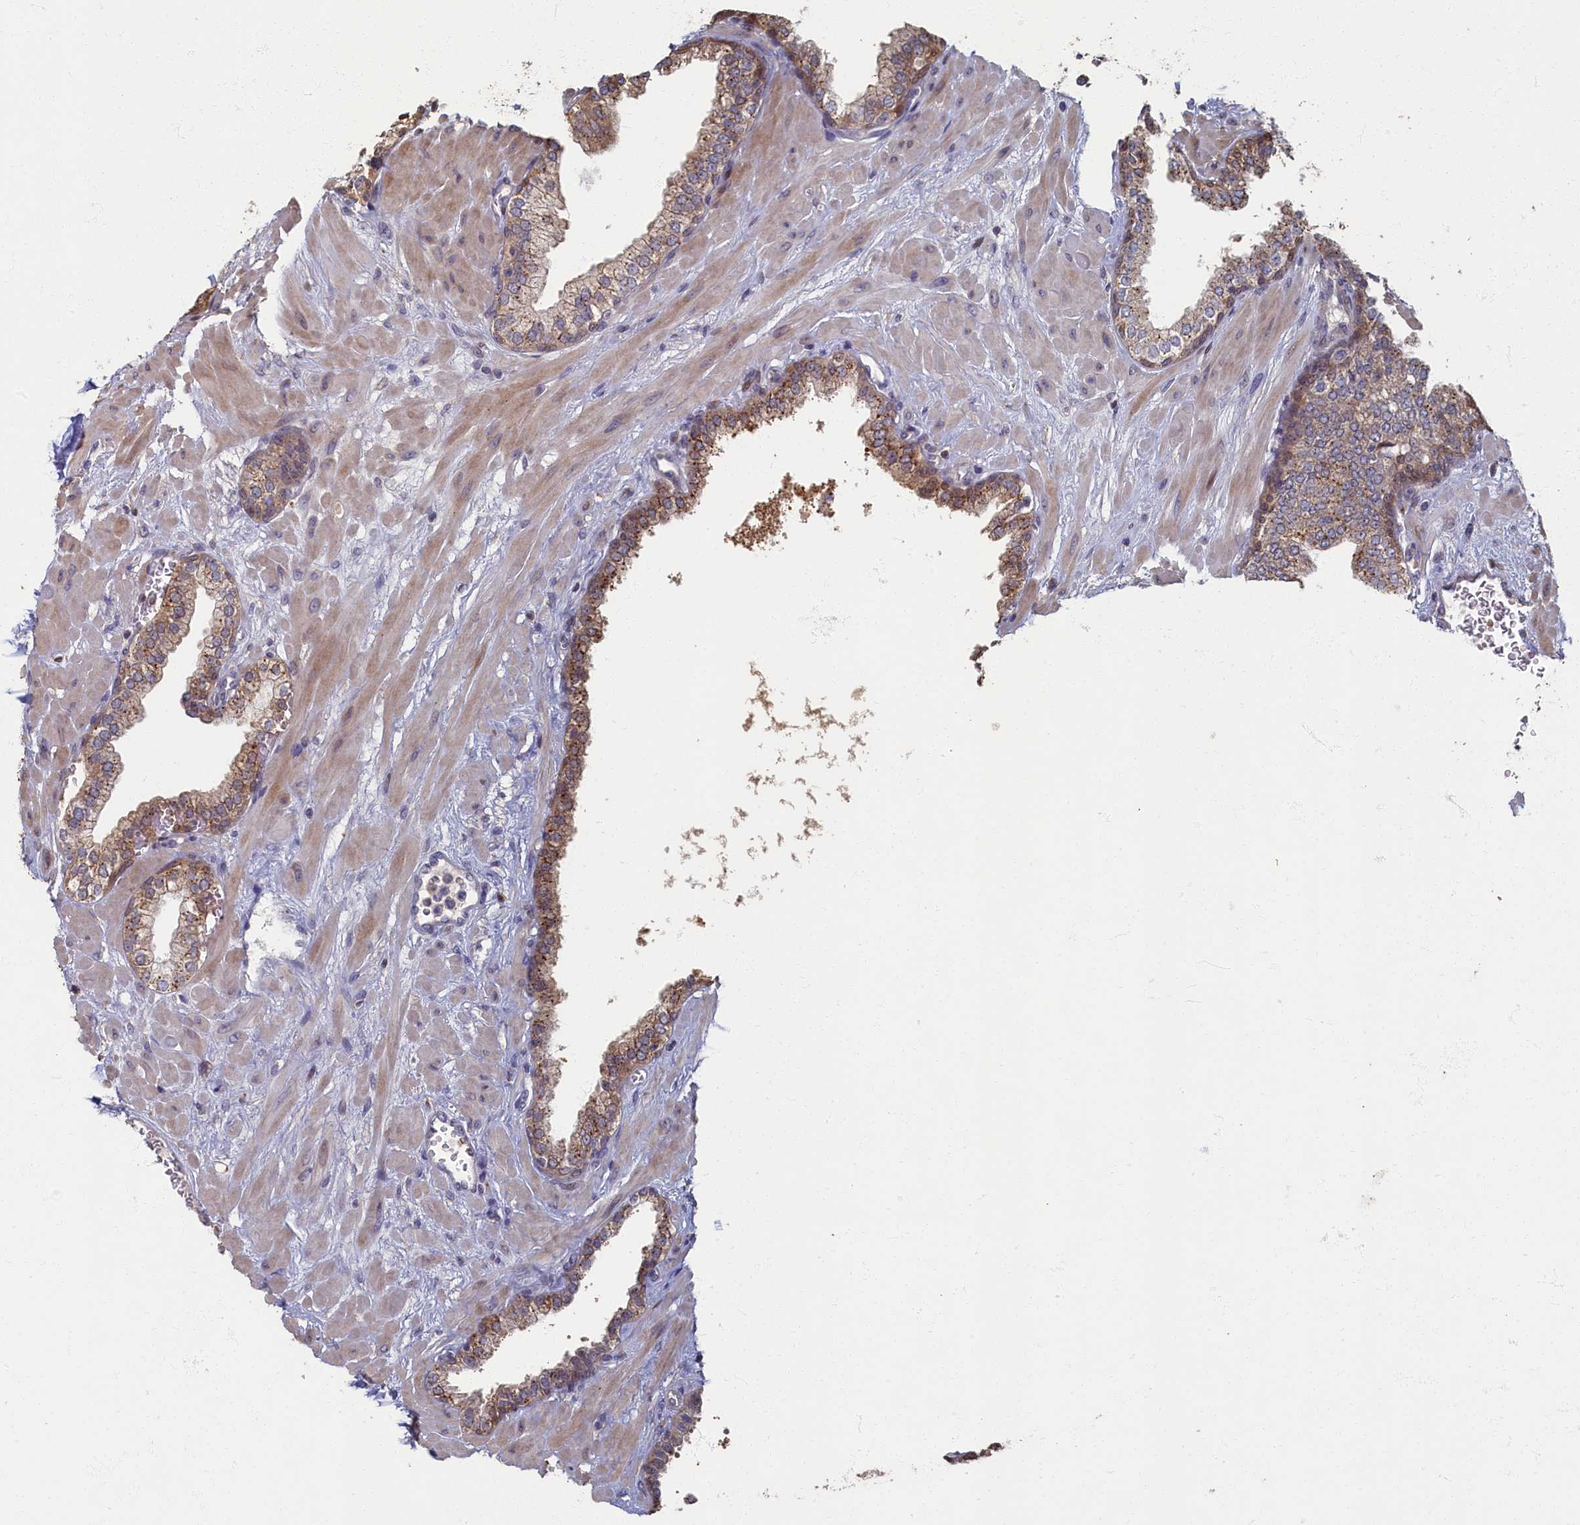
{"staining": {"intensity": "moderate", "quantity": "25%-75%", "location": "cytoplasmic/membranous"}, "tissue": "prostate", "cell_type": "Glandular cells", "image_type": "normal", "snomed": [{"axis": "morphology", "description": "Normal tissue, NOS"}, {"axis": "topography", "description": "Prostate"}], "caption": "A brown stain highlights moderate cytoplasmic/membranous staining of a protein in glandular cells of benign human prostate. (DAB IHC, brown staining for protein, blue staining for nuclei).", "gene": "HUNK", "patient": {"sex": "male", "age": 60}}